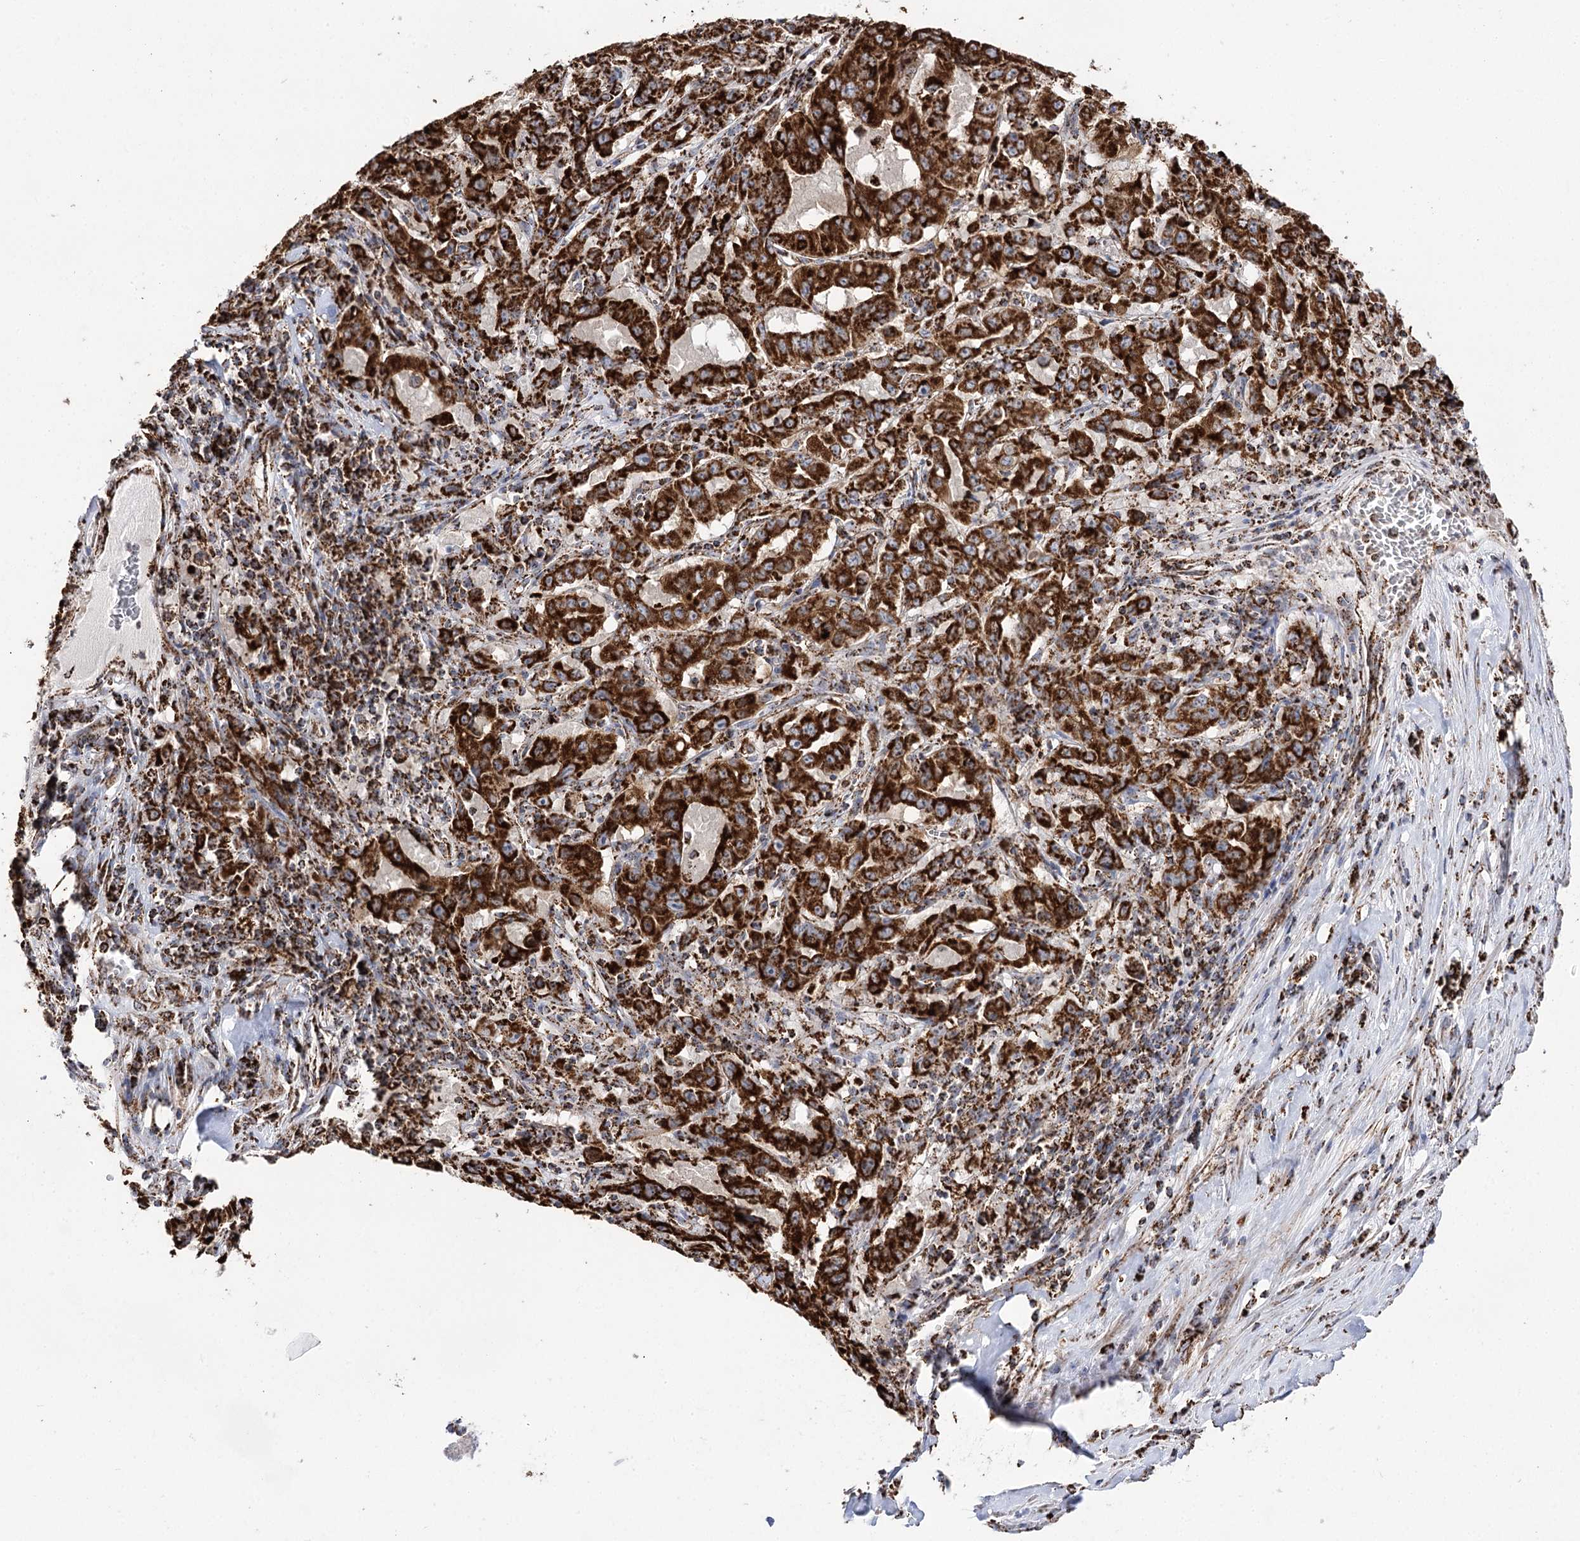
{"staining": {"intensity": "strong", "quantity": ">75%", "location": "cytoplasmic/membranous"}, "tissue": "pancreatic cancer", "cell_type": "Tumor cells", "image_type": "cancer", "snomed": [{"axis": "morphology", "description": "Adenocarcinoma, NOS"}, {"axis": "topography", "description": "Pancreas"}], "caption": "Protein analysis of pancreatic cancer tissue displays strong cytoplasmic/membranous expression in about >75% of tumor cells.", "gene": "NADK2", "patient": {"sex": "male", "age": 63}}